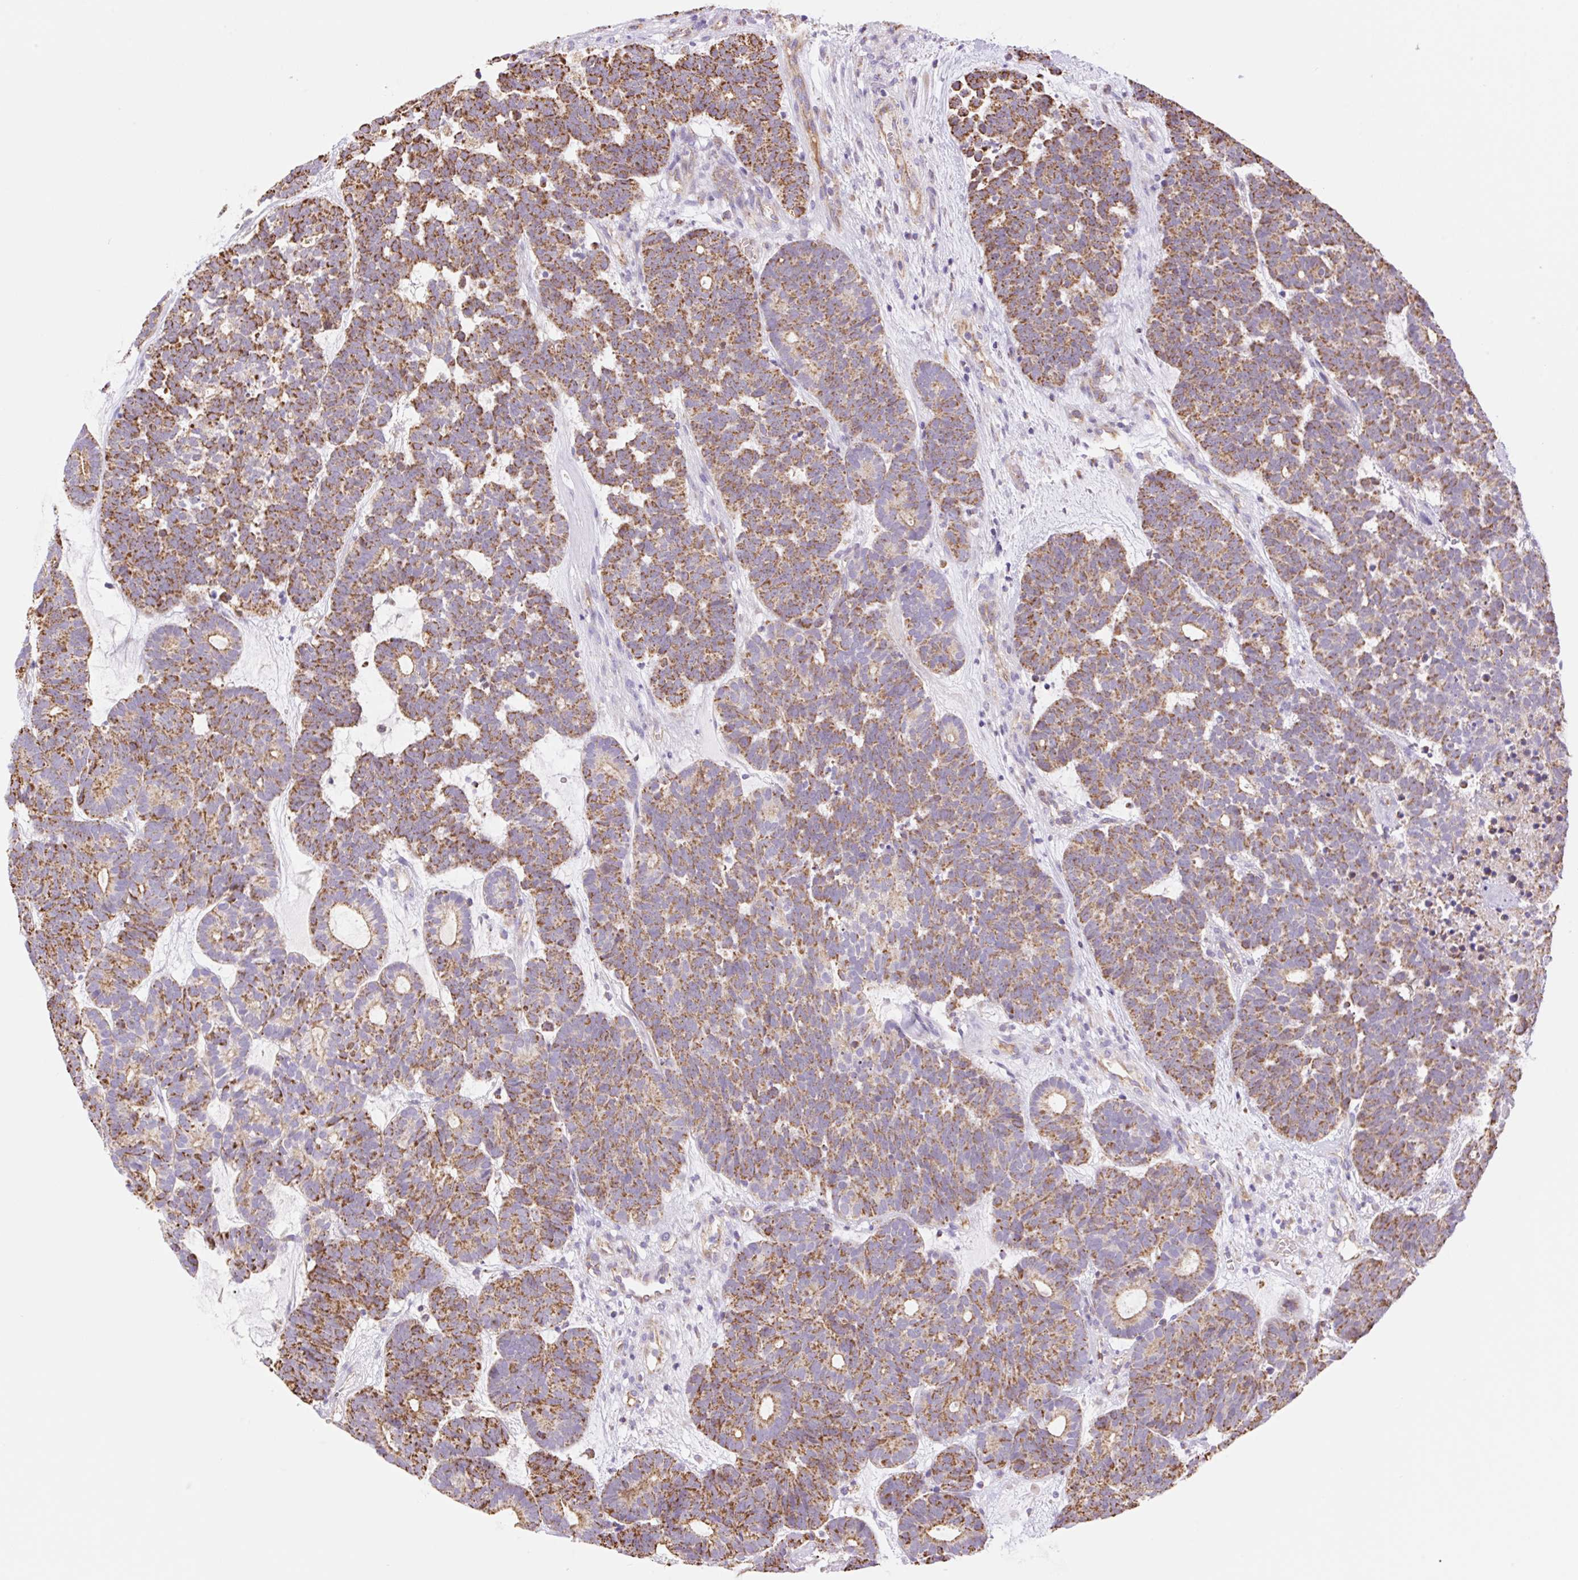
{"staining": {"intensity": "moderate", "quantity": "25%-75%", "location": "cytoplasmic/membranous"}, "tissue": "head and neck cancer", "cell_type": "Tumor cells", "image_type": "cancer", "snomed": [{"axis": "morphology", "description": "Adenocarcinoma, NOS"}, {"axis": "topography", "description": "Head-Neck"}], "caption": "About 25%-75% of tumor cells in head and neck cancer (adenocarcinoma) exhibit moderate cytoplasmic/membranous protein positivity as visualized by brown immunohistochemical staining.", "gene": "ESAM", "patient": {"sex": "female", "age": 81}}